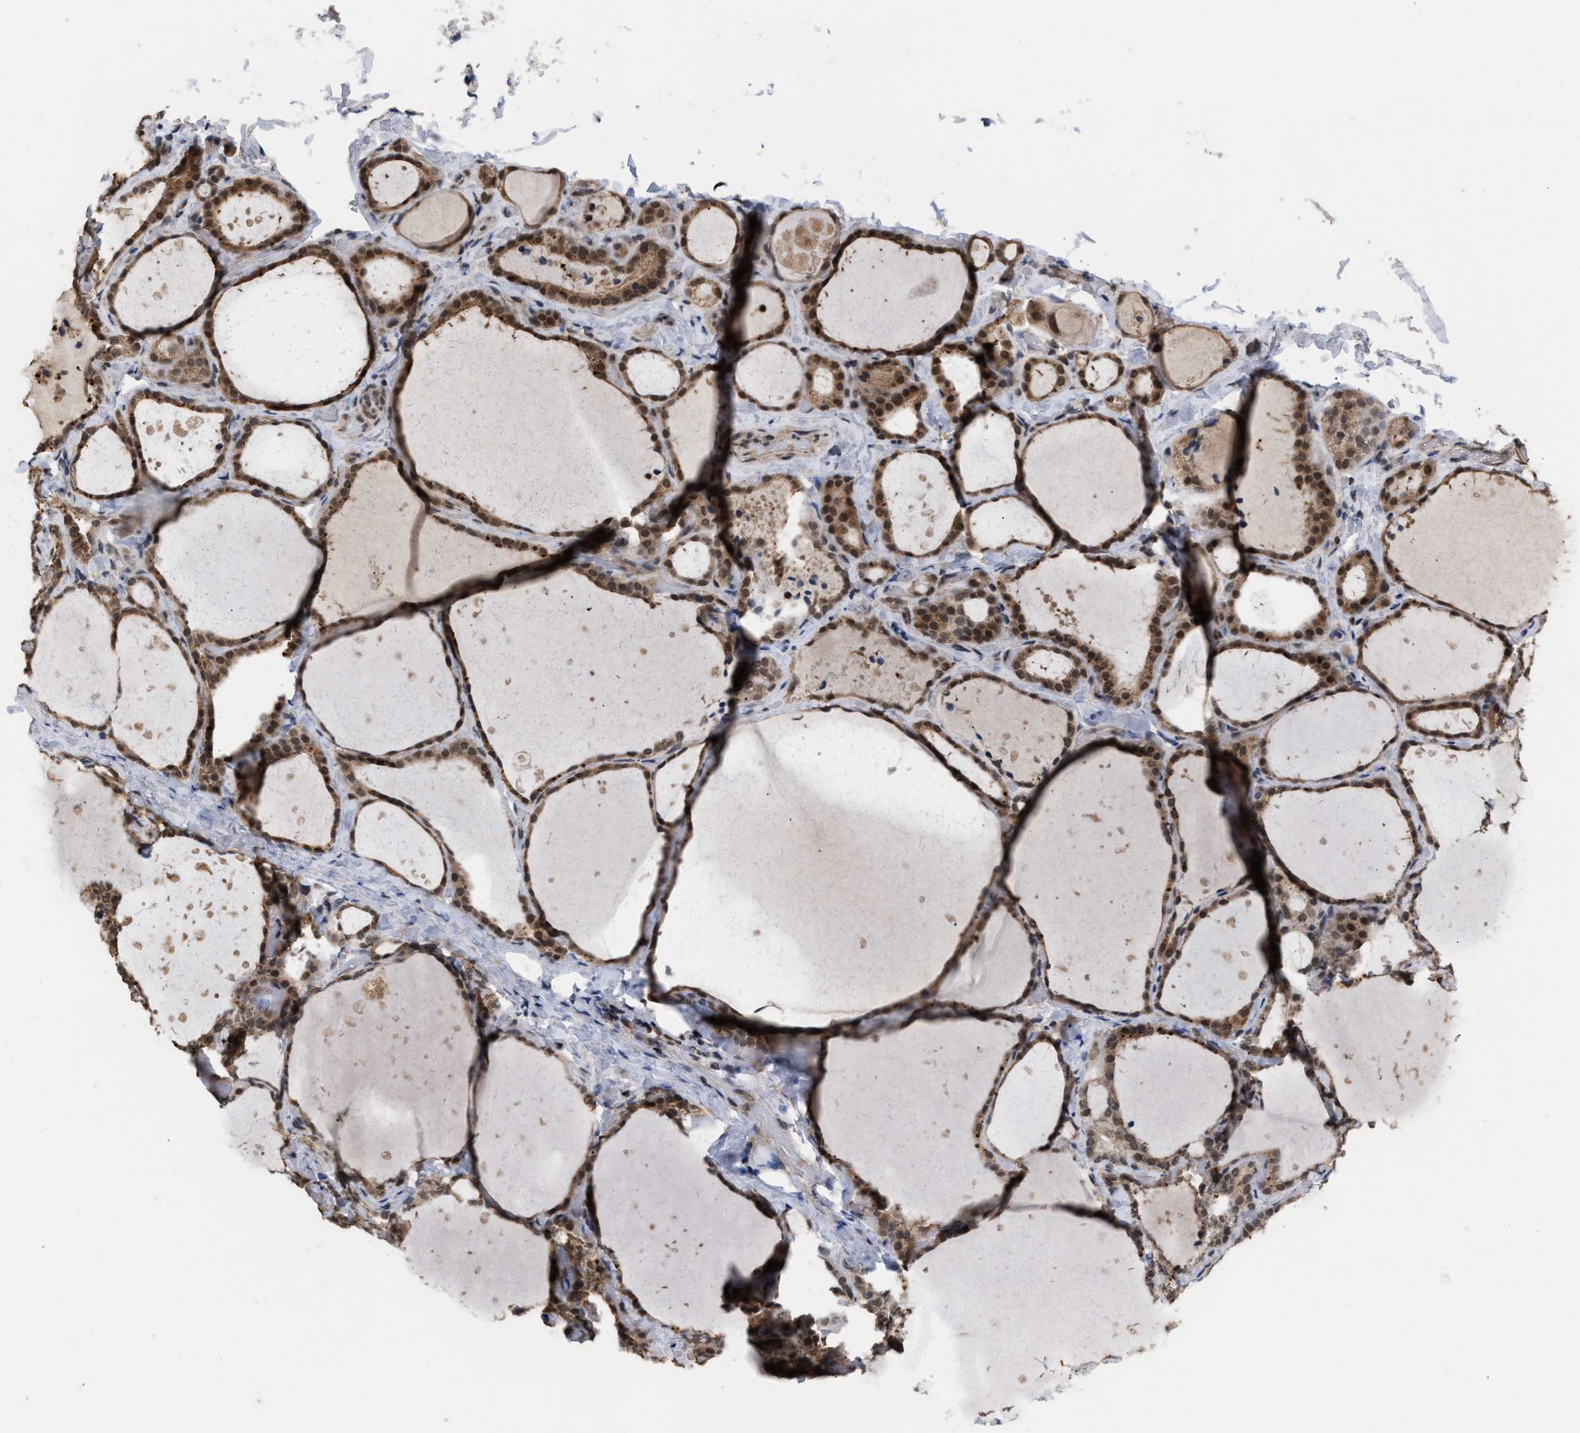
{"staining": {"intensity": "moderate", "quantity": ">75%", "location": "cytoplasmic/membranous,nuclear"}, "tissue": "thyroid gland", "cell_type": "Glandular cells", "image_type": "normal", "snomed": [{"axis": "morphology", "description": "Normal tissue, NOS"}, {"axis": "topography", "description": "Thyroid gland"}], "caption": "Immunohistochemical staining of unremarkable human thyroid gland demonstrates moderate cytoplasmic/membranous,nuclear protein staining in approximately >75% of glandular cells.", "gene": "C9orf78", "patient": {"sex": "female", "age": 44}}